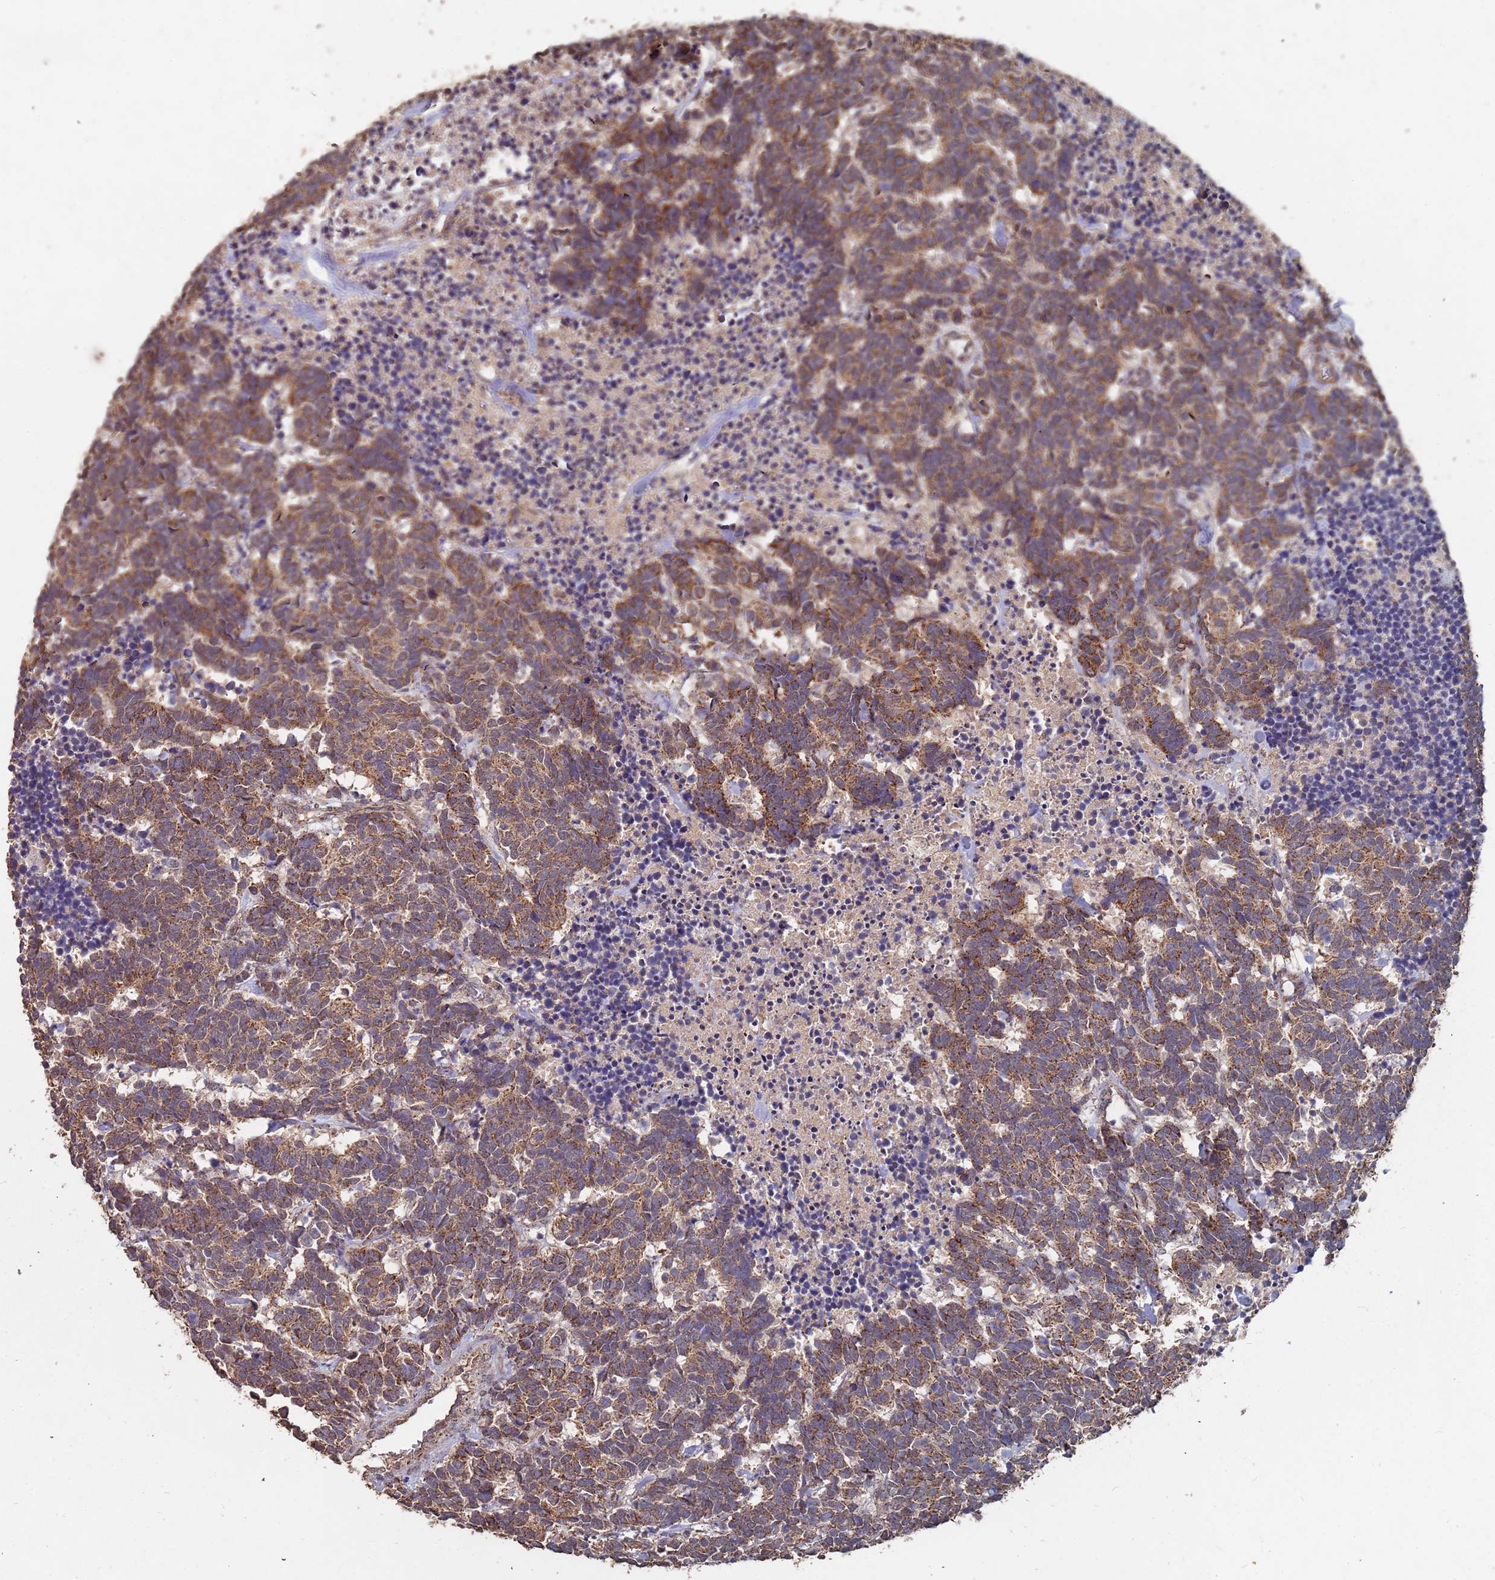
{"staining": {"intensity": "moderate", "quantity": ">75%", "location": "cytoplasmic/membranous"}, "tissue": "carcinoid", "cell_type": "Tumor cells", "image_type": "cancer", "snomed": [{"axis": "morphology", "description": "Carcinoma, NOS"}, {"axis": "morphology", "description": "Carcinoid, malignant, NOS"}, {"axis": "topography", "description": "Urinary bladder"}], "caption": "DAB immunohistochemical staining of carcinoid displays moderate cytoplasmic/membranous protein staining in about >75% of tumor cells.", "gene": "PRORP", "patient": {"sex": "male", "age": 57}}